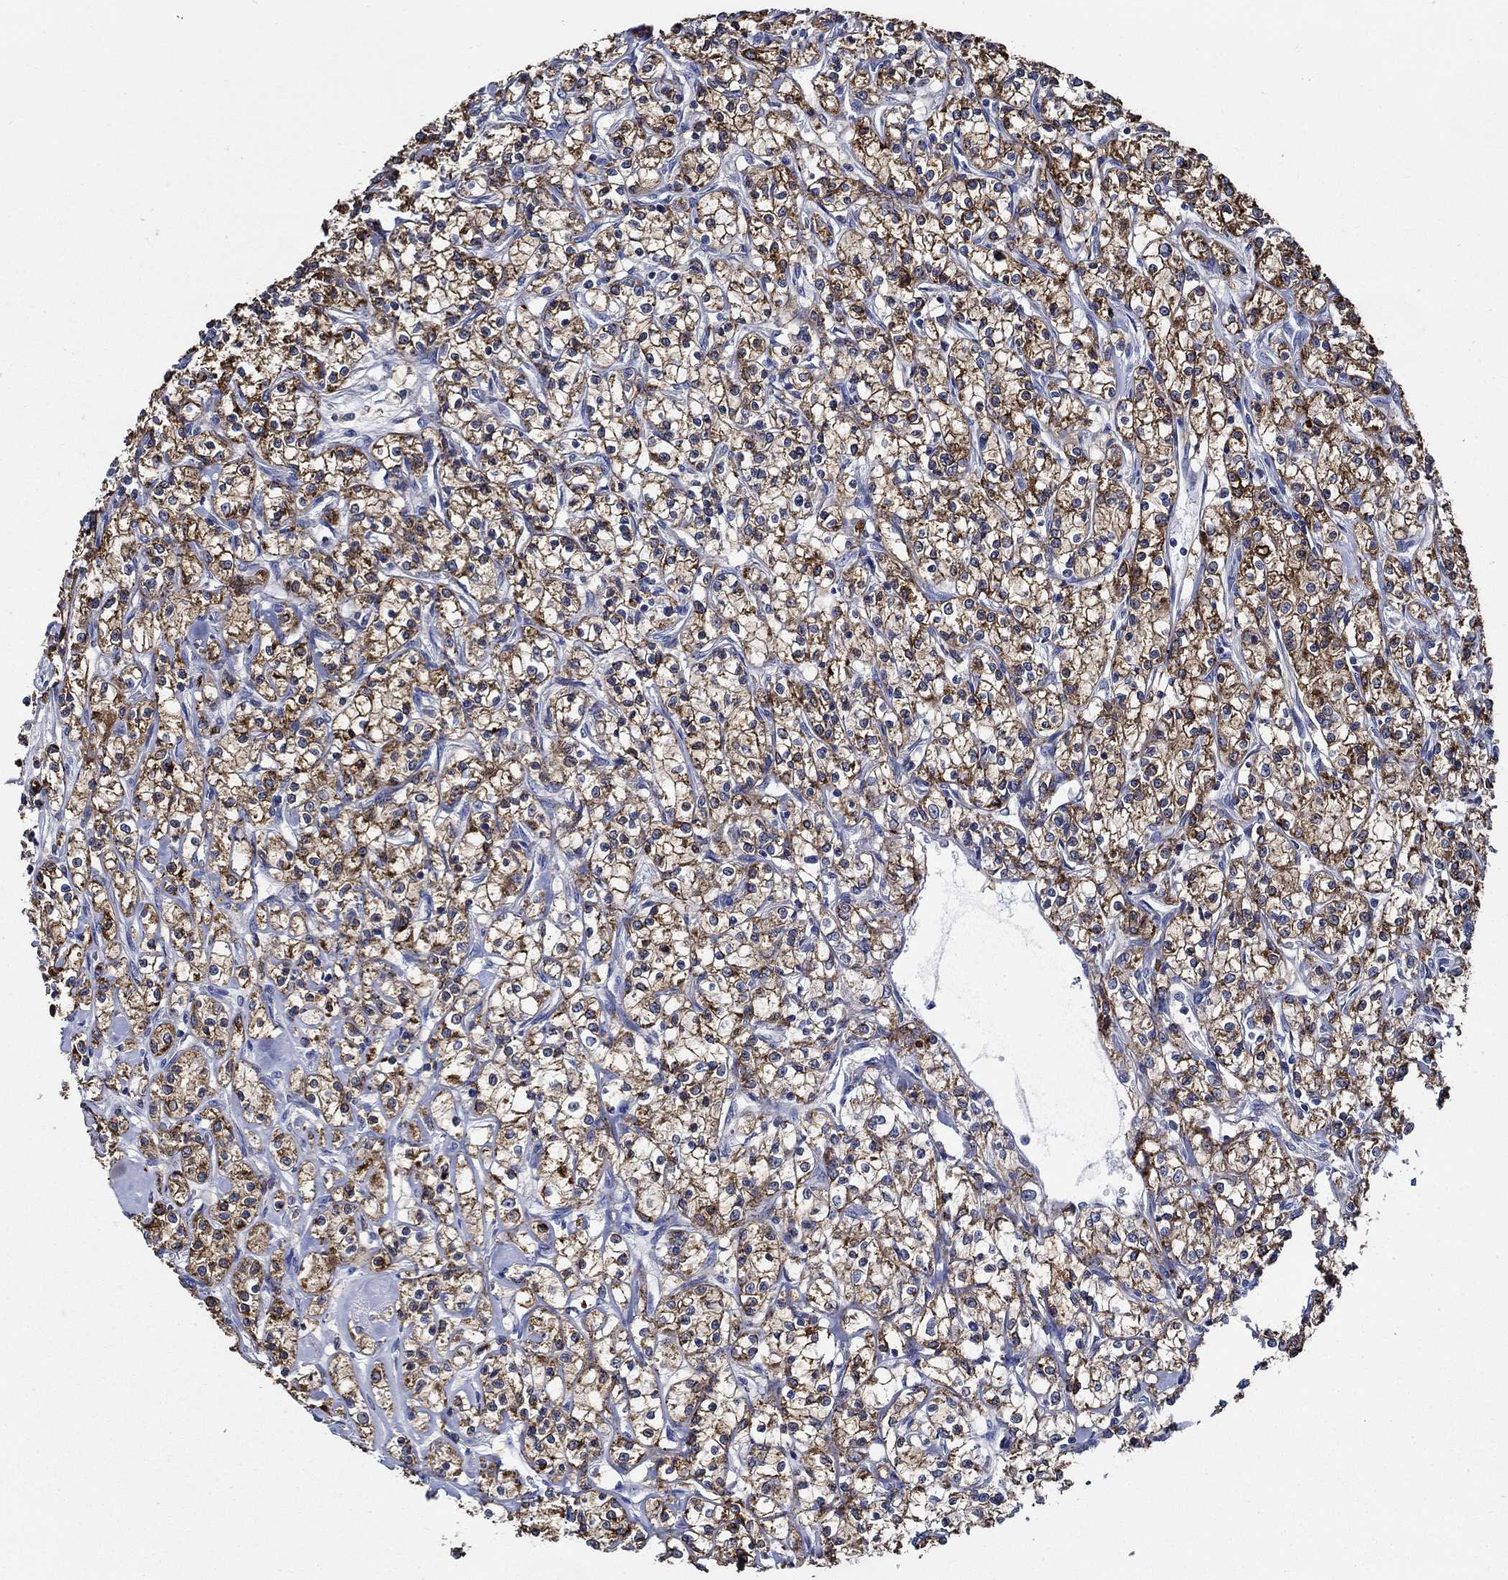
{"staining": {"intensity": "strong", "quantity": ">75%", "location": "cytoplasmic/membranous"}, "tissue": "renal cancer", "cell_type": "Tumor cells", "image_type": "cancer", "snomed": [{"axis": "morphology", "description": "Adenocarcinoma, NOS"}, {"axis": "topography", "description": "Kidney"}], "caption": "Adenocarcinoma (renal) stained with a brown dye demonstrates strong cytoplasmic/membranous positive expression in approximately >75% of tumor cells.", "gene": "WDR53", "patient": {"sex": "female", "age": 59}}